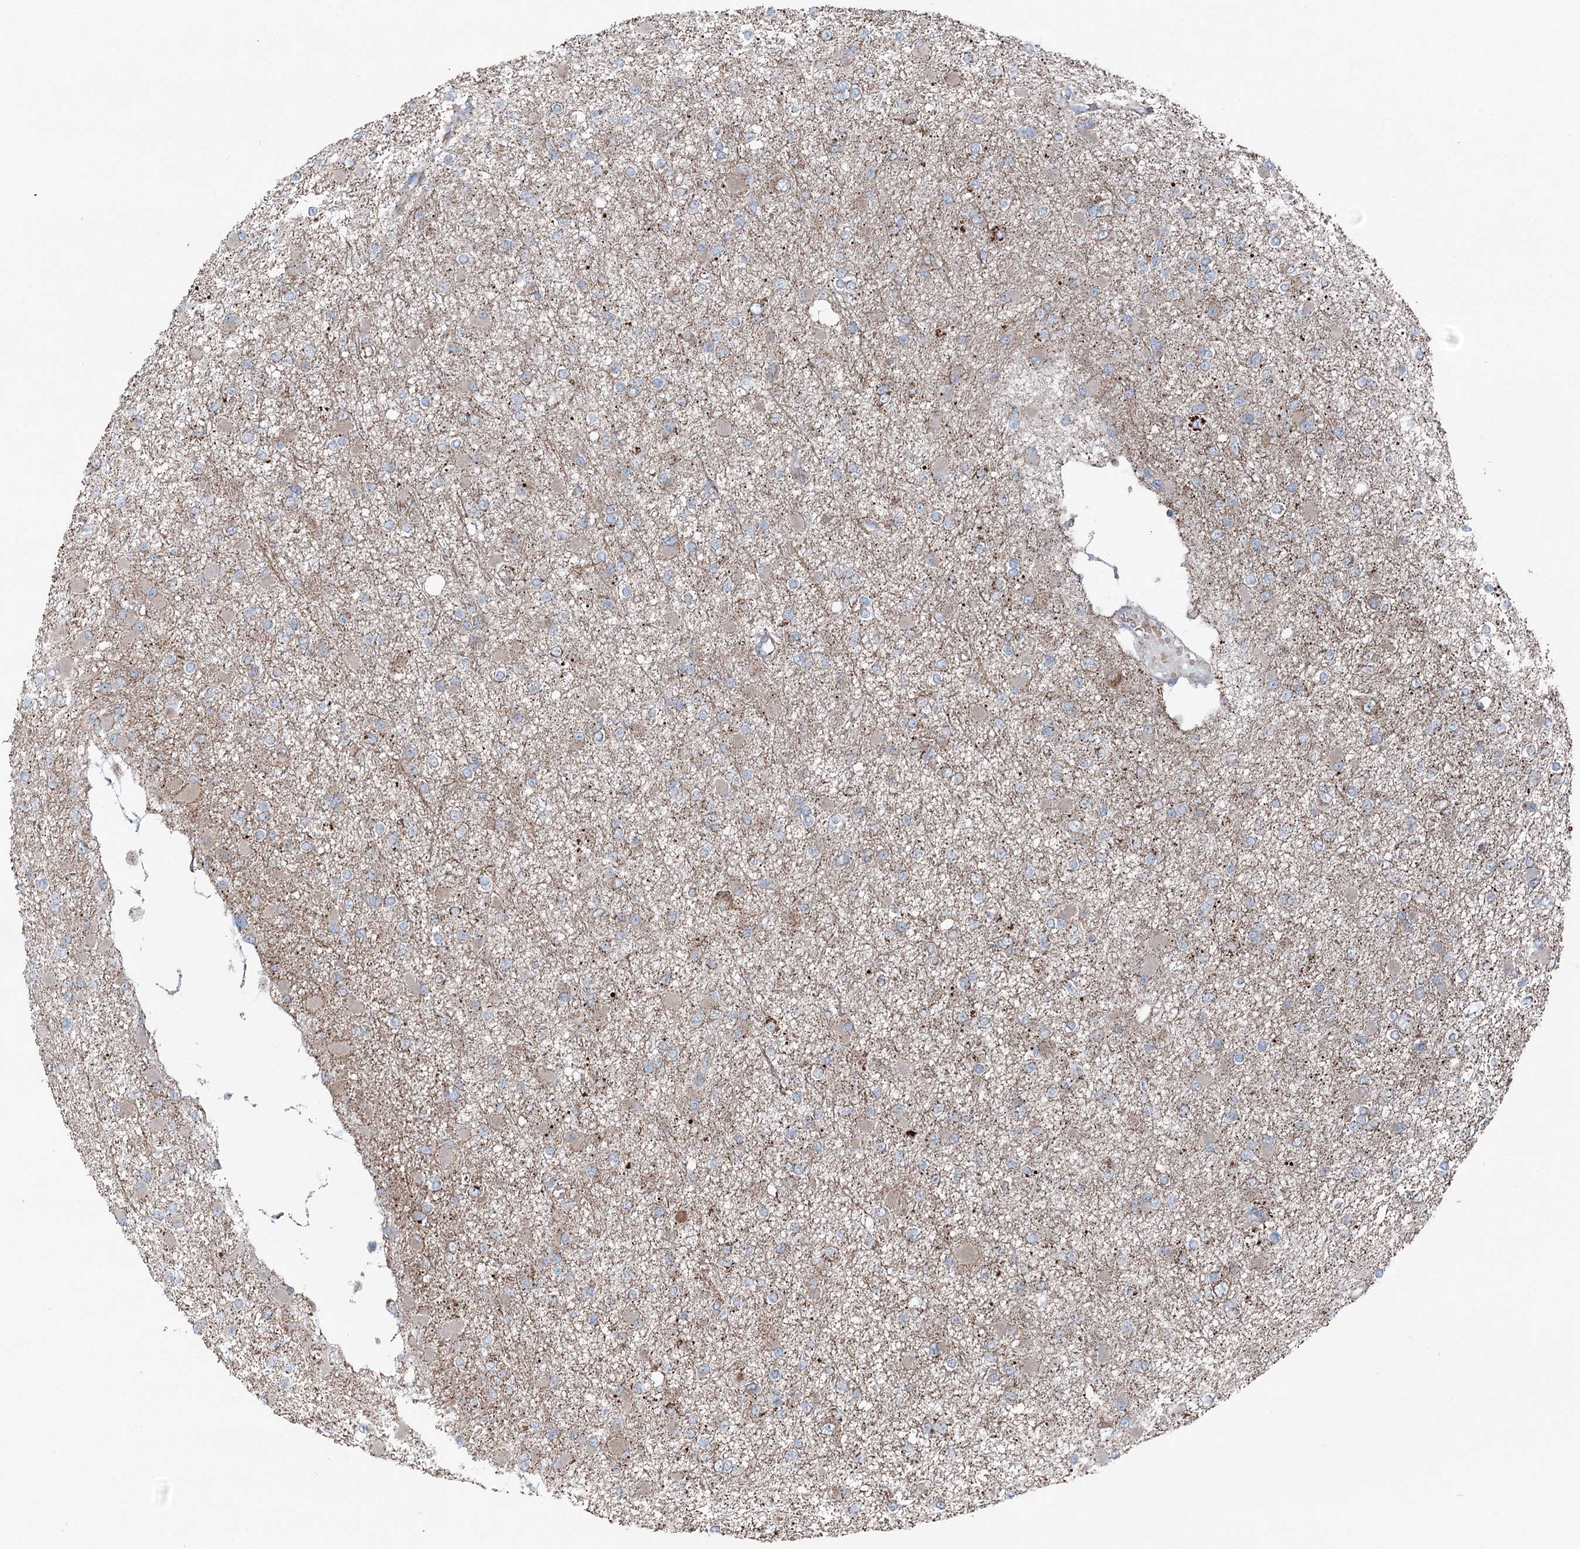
{"staining": {"intensity": "negative", "quantity": "none", "location": "none"}, "tissue": "glioma", "cell_type": "Tumor cells", "image_type": "cancer", "snomed": [{"axis": "morphology", "description": "Glioma, malignant, Low grade"}, {"axis": "topography", "description": "Brain"}], "caption": "An immunohistochemistry micrograph of malignant glioma (low-grade) is shown. There is no staining in tumor cells of malignant glioma (low-grade). (DAB (3,3'-diaminobenzidine) immunohistochemistry, high magnification).", "gene": "UCN3", "patient": {"sex": "female", "age": 22}}